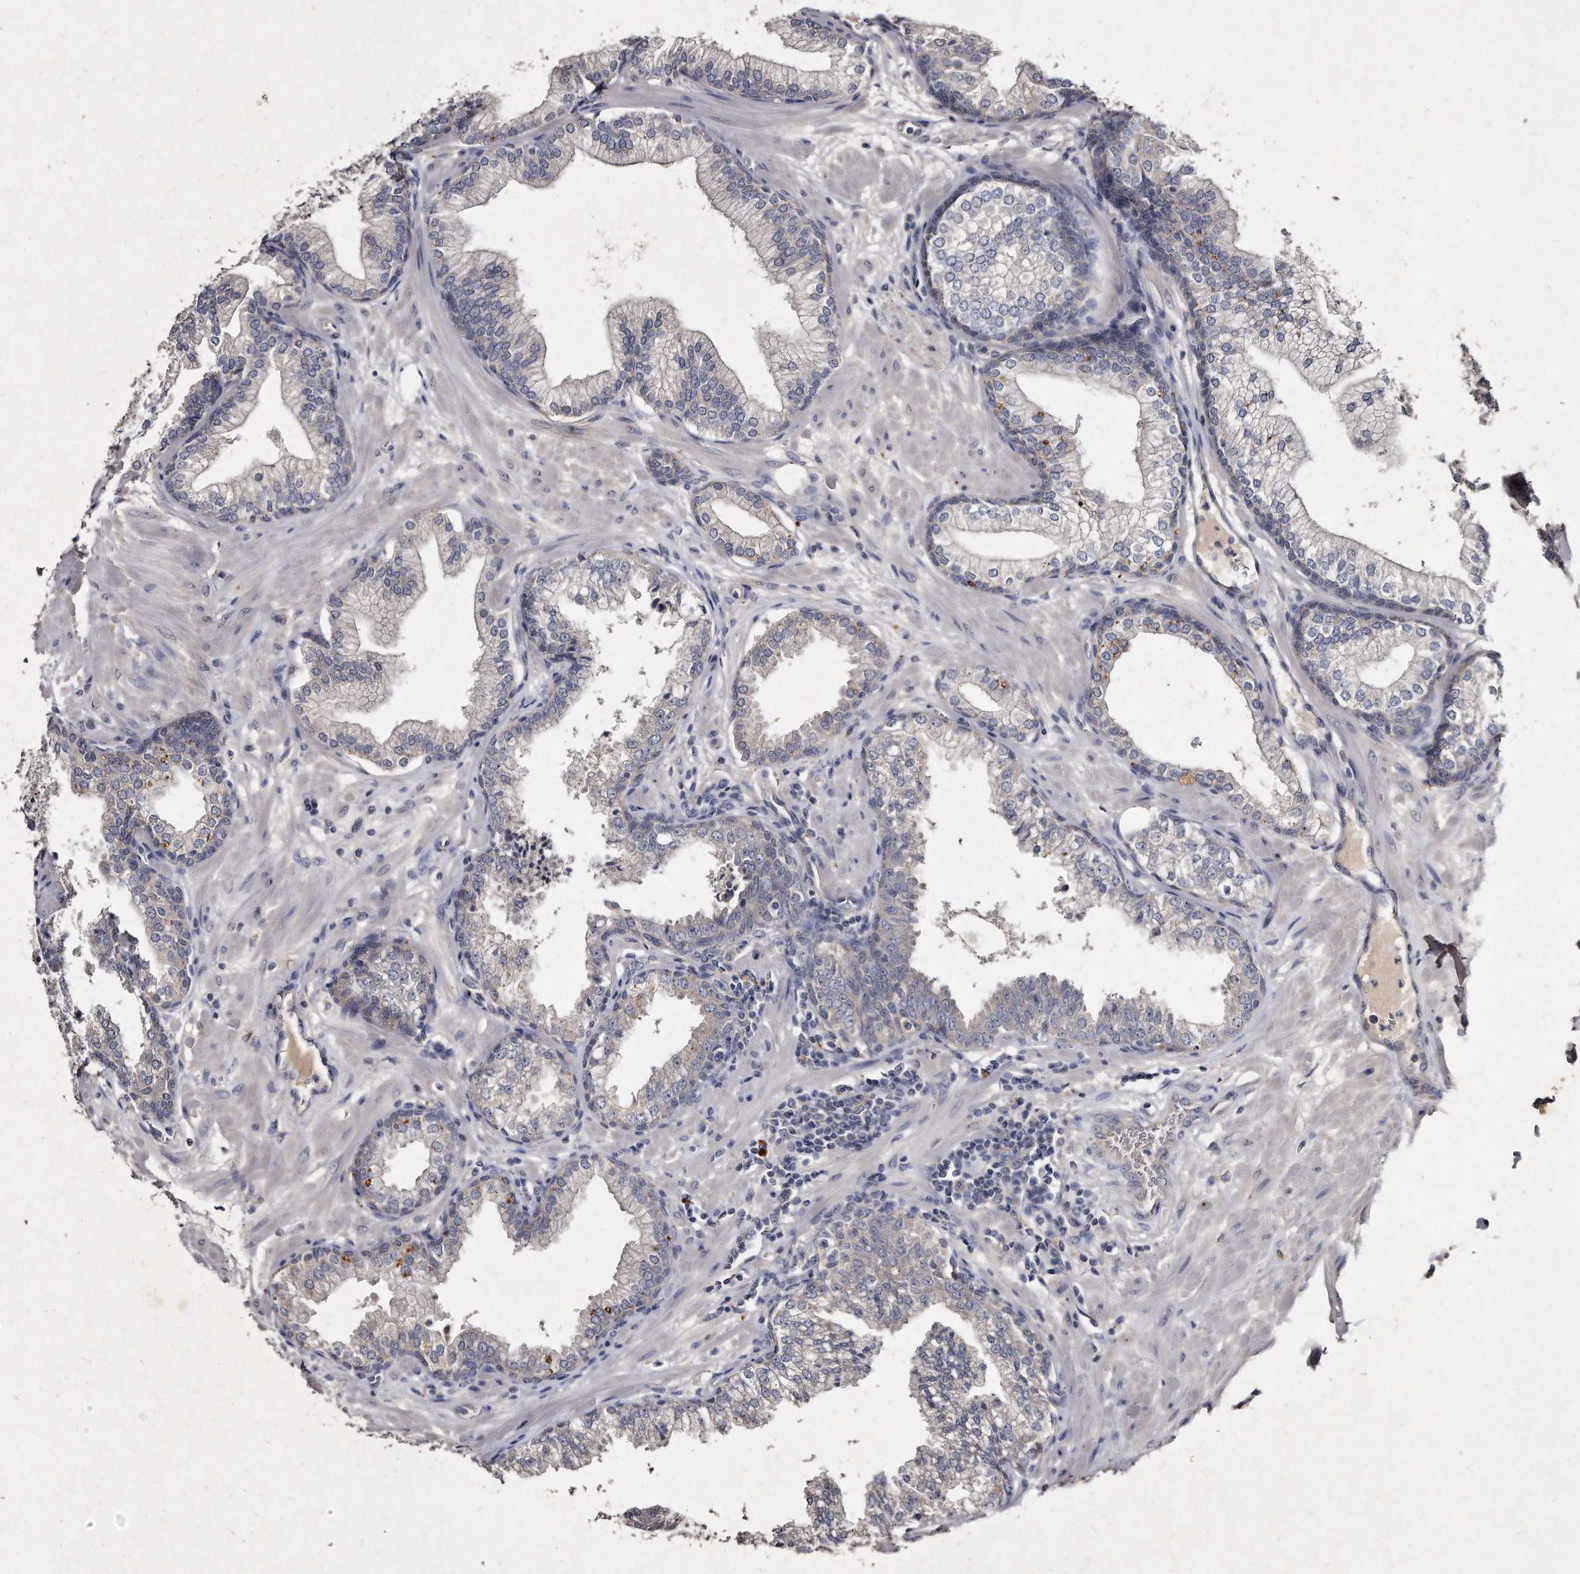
{"staining": {"intensity": "negative", "quantity": "none", "location": "none"}, "tissue": "prostate", "cell_type": "Glandular cells", "image_type": "normal", "snomed": [{"axis": "morphology", "description": "Normal tissue, NOS"}, {"axis": "morphology", "description": "Urothelial carcinoma, Low grade"}, {"axis": "topography", "description": "Urinary bladder"}, {"axis": "topography", "description": "Prostate"}], "caption": "A high-resolution micrograph shows IHC staining of normal prostate, which exhibits no significant staining in glandular cells. (DAB immunohistochemistry visualized using brightfield microscopy, high magnification).", "gene": "KLHDC3", "patient": {"sex": "male", "age": 60}}